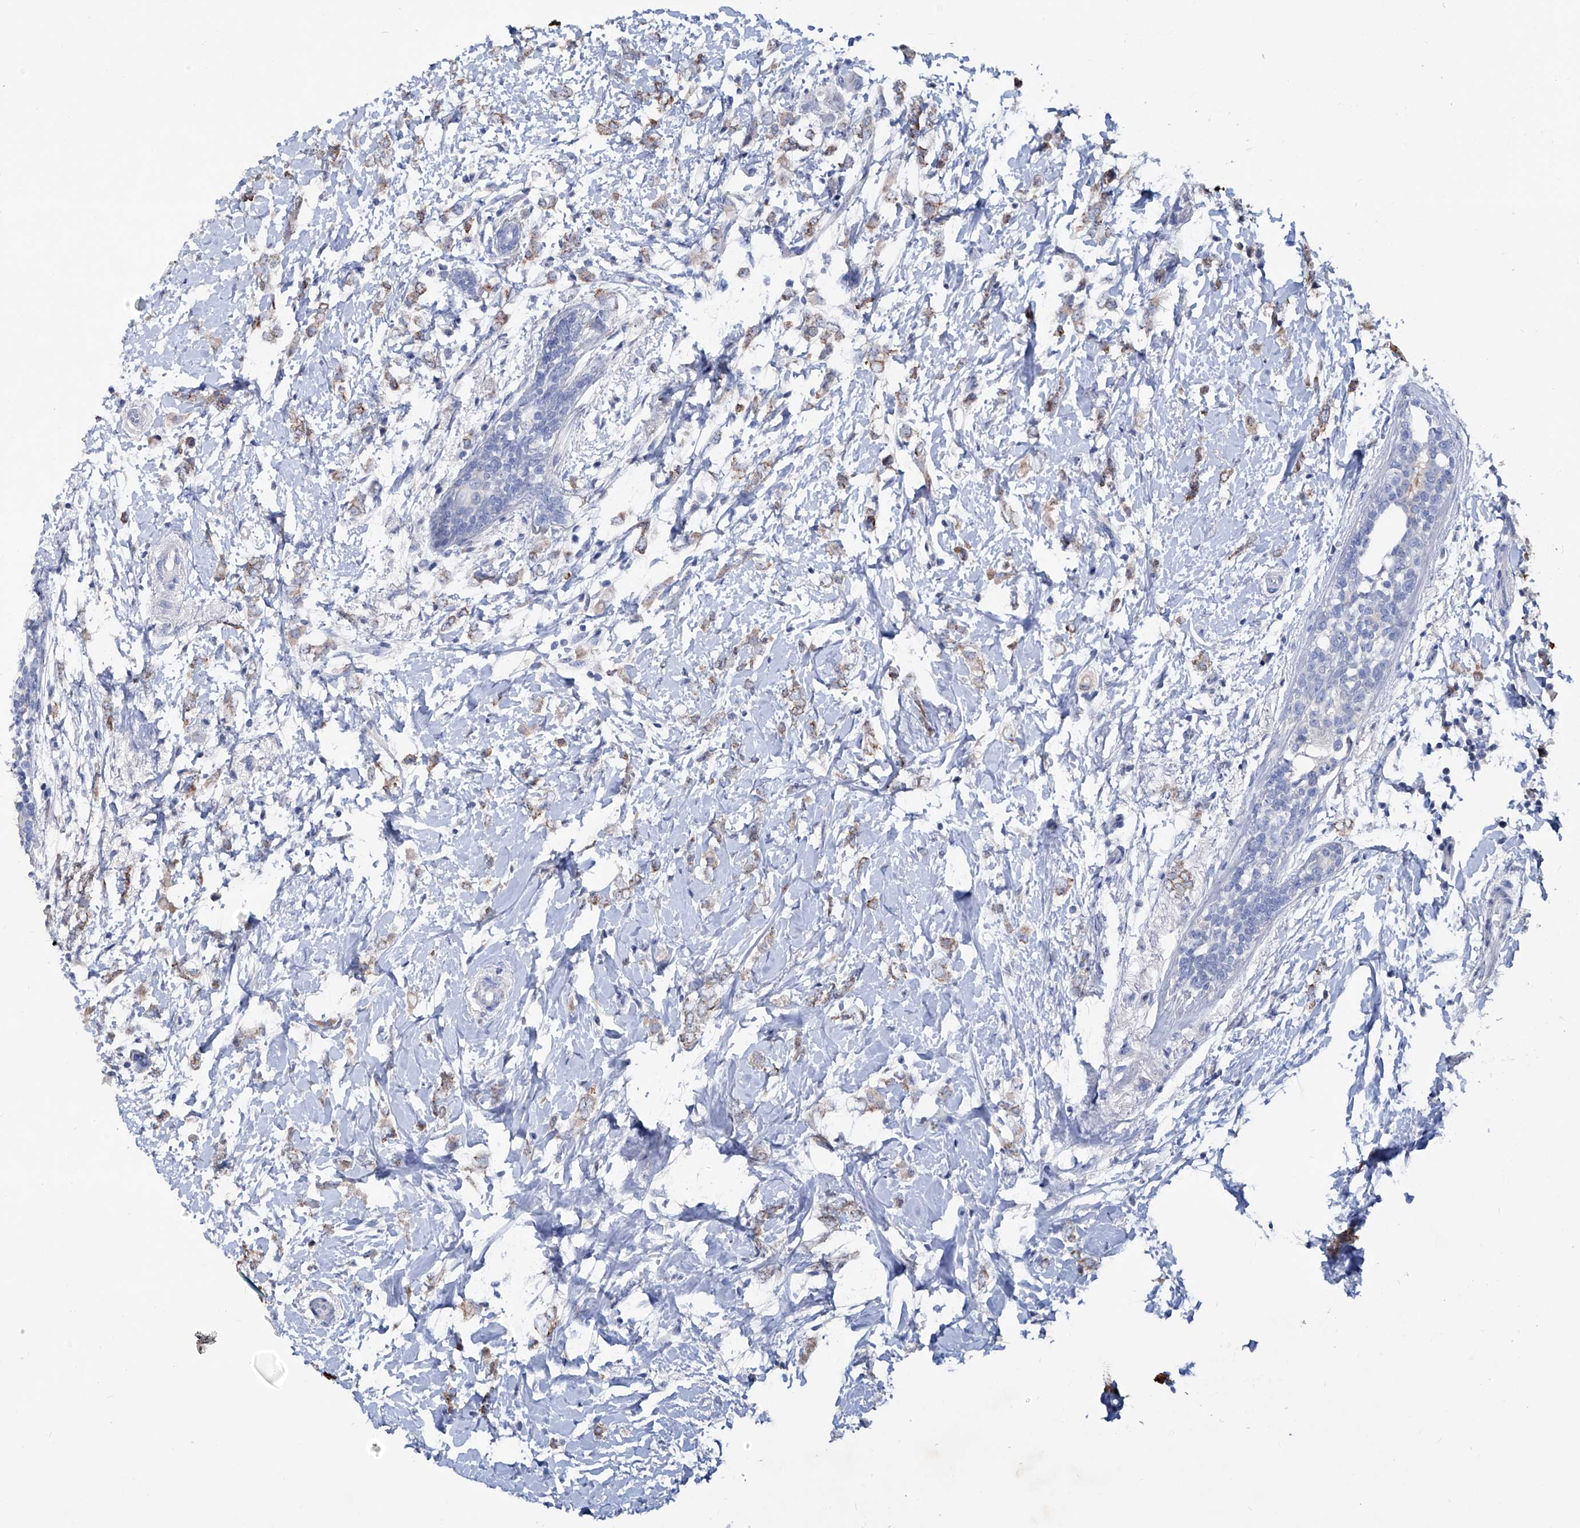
{"staining": {"intensity": "weak", "quantity": ">75%", "location": "cytoplasmic/membranous"}, "tissue": "breast cancer", "cell_type": "Tumor cells", "image_type": "cancer", "snomed": [{"axis": "morphology", "description": "Normal tissue, NOS"}, {"axis": "morphology", "description": "Lobular carcinoma"}, {"axis": "topography", "description": "Breast"}], "caption": "Immunohistochemistry (IHC) (DAB (3,3'-diaminobenzidine)) staining of lobular carcinoma (breast) displays weak cytoplasmic/membranous protein staining in approximately >75% of tumor cells.", "gene": "KLHL17", "patient": {"sex": "female", "age": 47}}